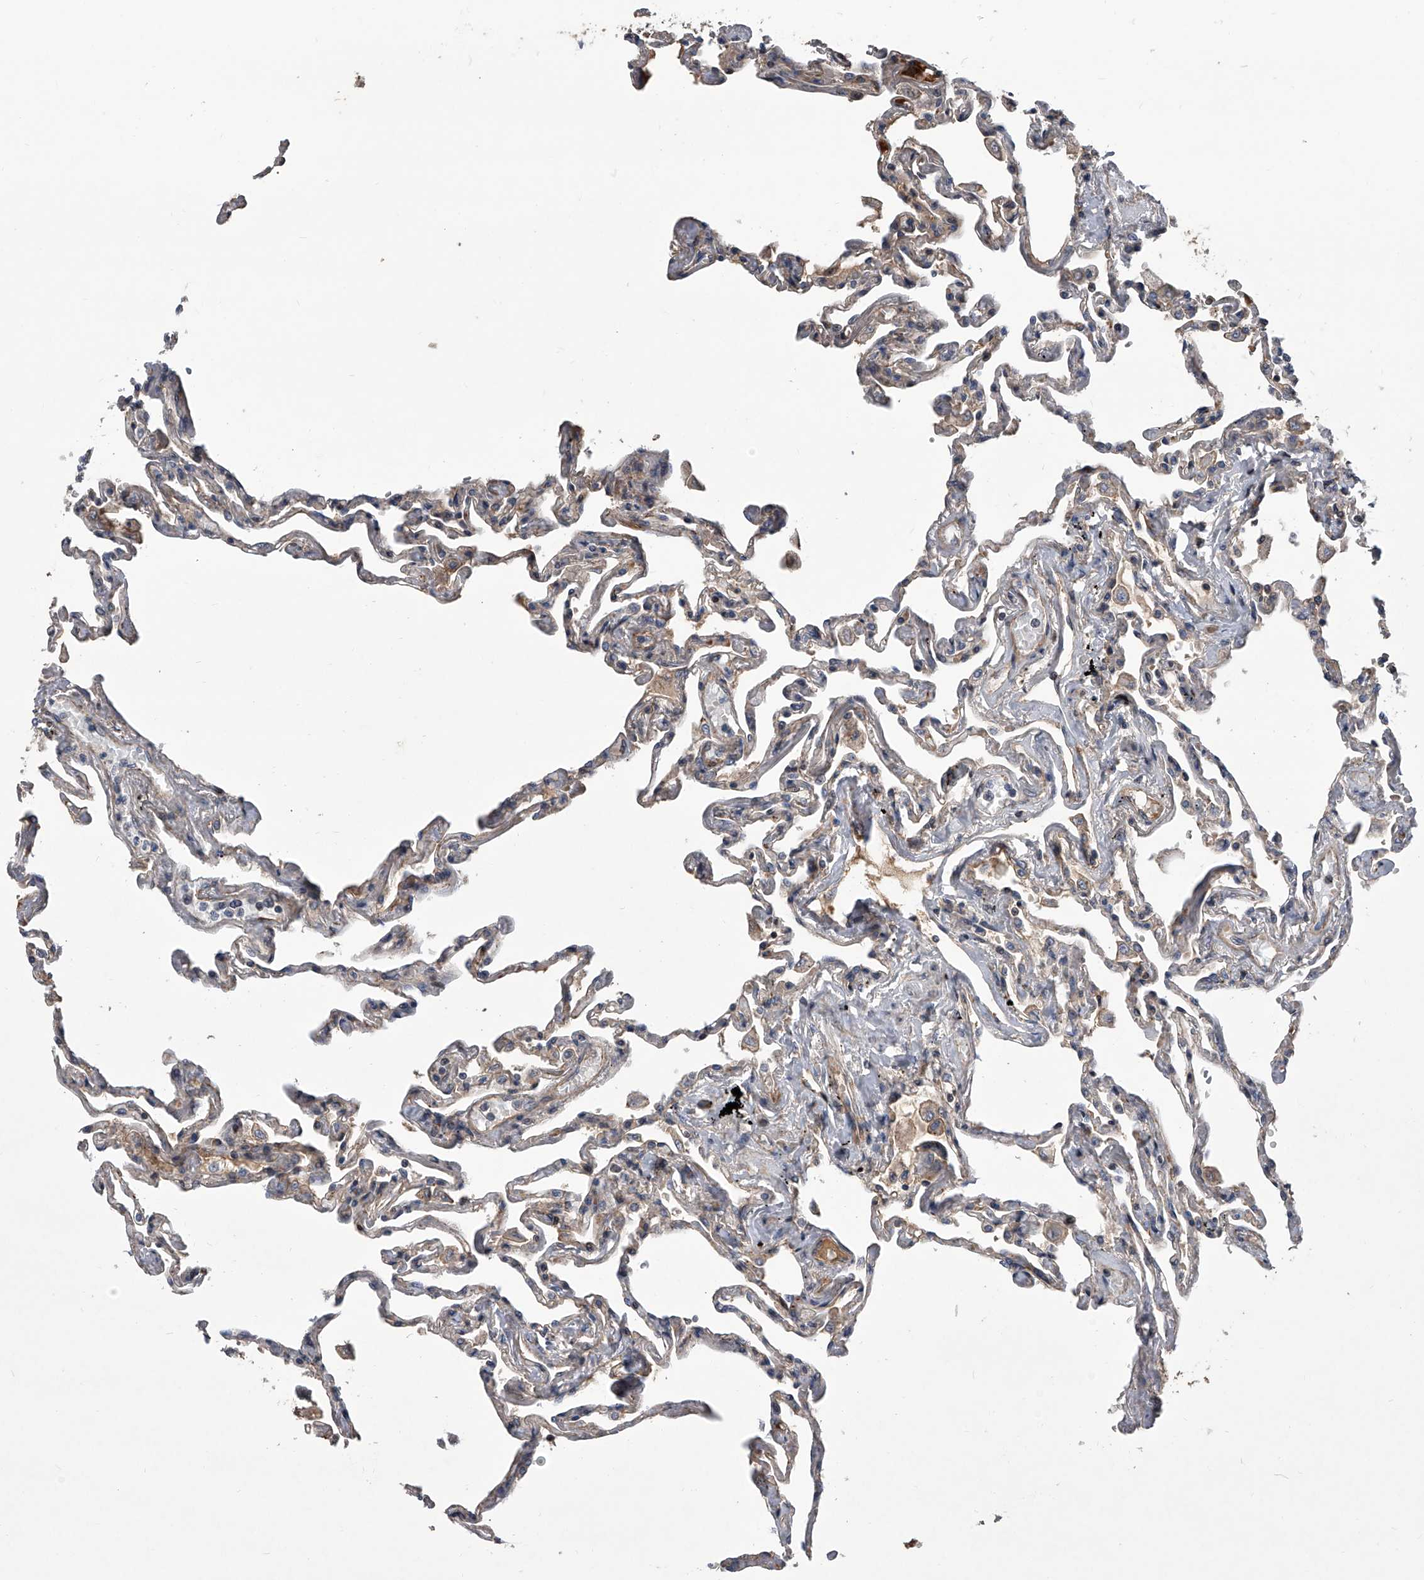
{"staining": {"intensity": "moderate", "quantity": "25%-75%", "location": "cytoplasmic/membranous,nuclear"}, "tissue": "lung", "cell_type": "Alveolar cells", "image_type": "normal", "snomed": [{"axis": "morphology", "description": "Normal tissue, NOS"}, {"axis": "topography", "description": "Lung"}], "caption": "Protein staining of benign lung shows moderate cytoplasmic/membranous,nuclear staining in about 25%-75% of alveolar cells.", "gene": "USP47", "patient": {"sex": "female", "age": 67}}